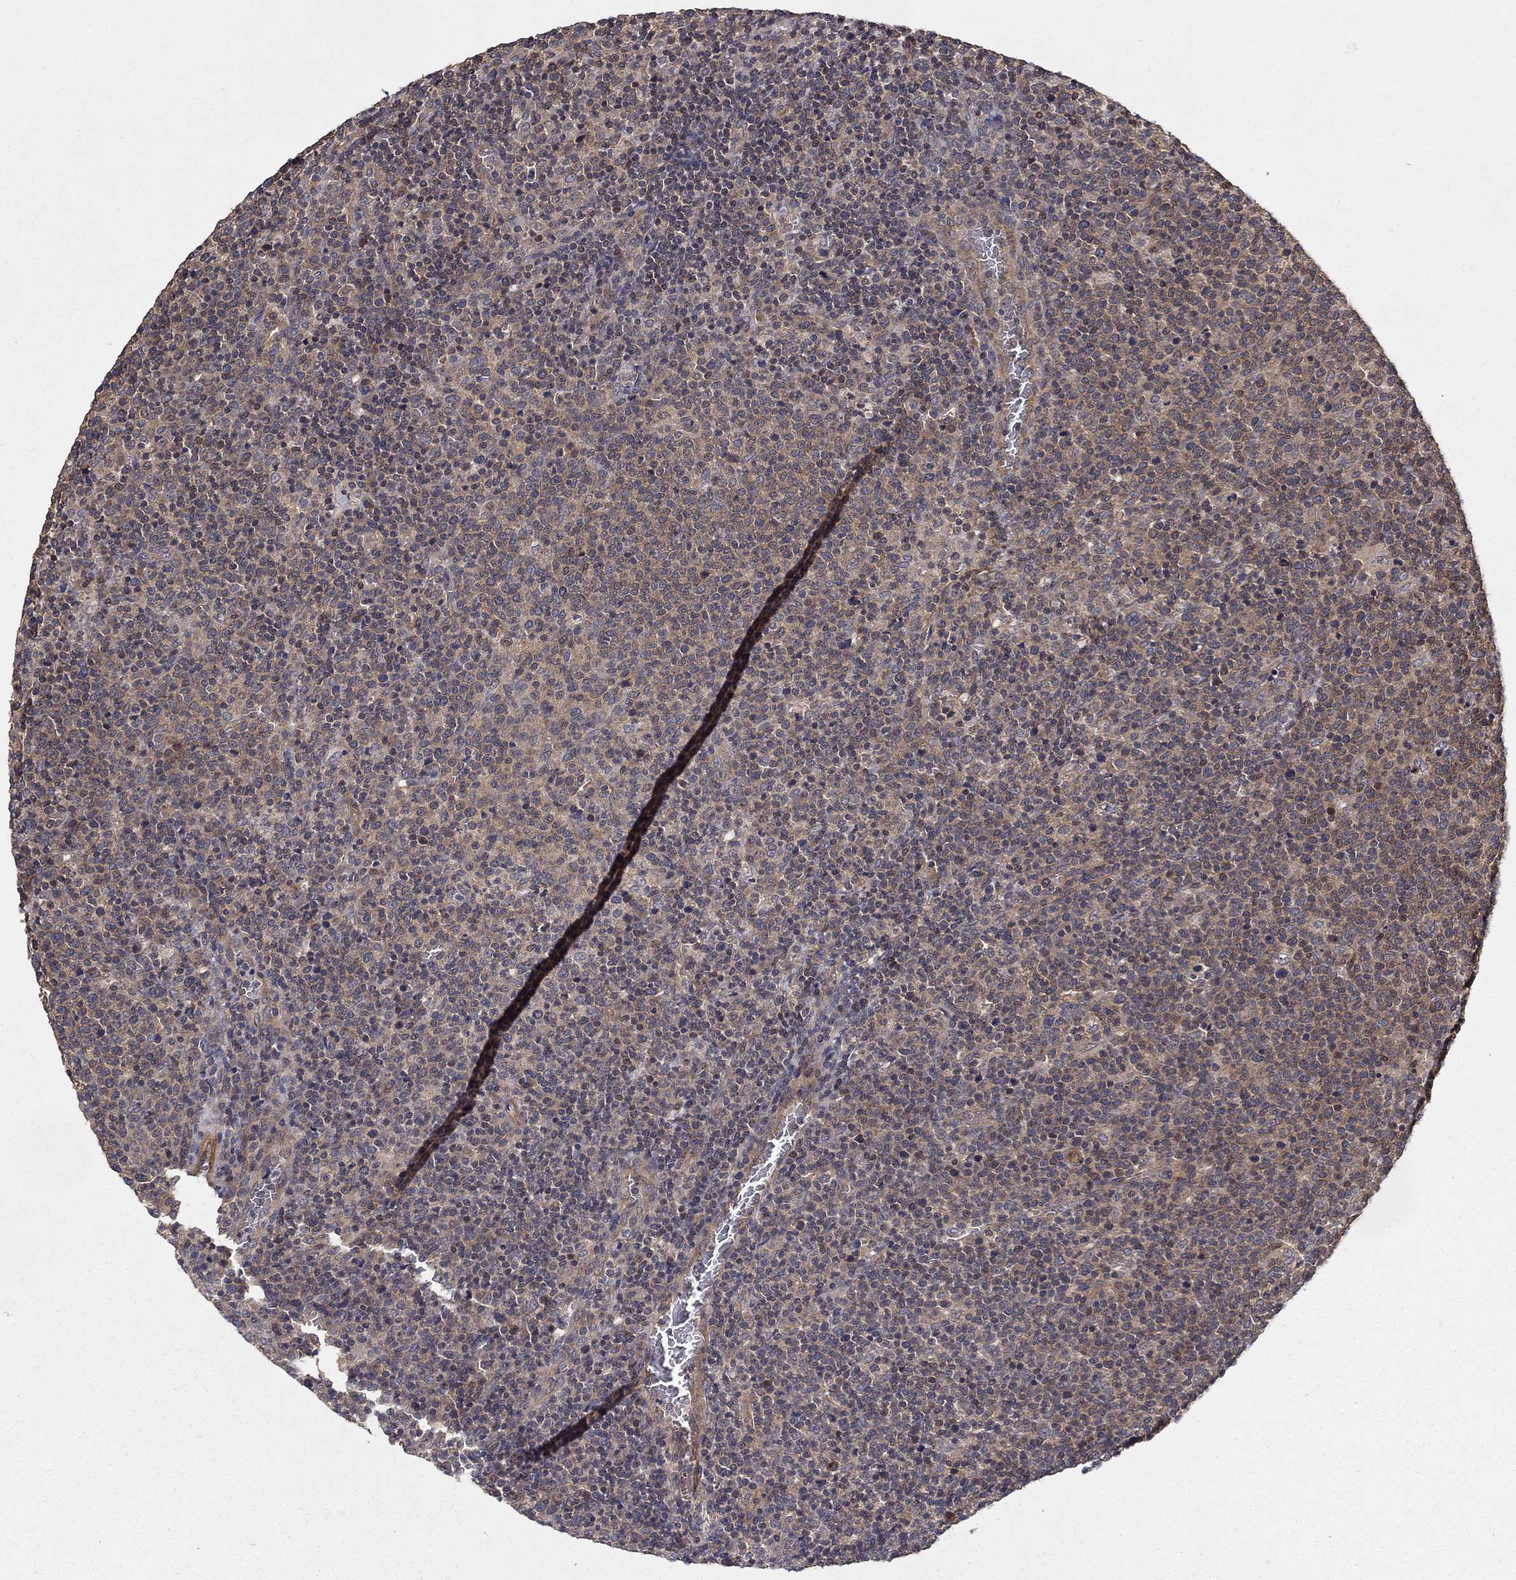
{"staining": {"intensity": "weak", "quantity": ">75%", "location": "cytoplasmic/membranous"}, "tissue": "lymphoma", "cell_type": "Tumor cells", "image_type": "cancer", "snomed": [{"axis": "morphology", "description": "Malignant lymphoma, non-Hodgkin's type, High grade"}, {"axis": "topography", "description": "Lymph node"}], "caption": "Brown immunohistochemical staining in lymphoma shows weak cytoplasmic/membranous positivity in approximately >75% of tumor cells. The staining was performed using DAB to visualize the protein expression in brown, while the nuclei were stained in blue with hematoxylin (Magnification: 20x).", "gene": "BMERB1", "patient": {"sex": "male", "age": 61}}